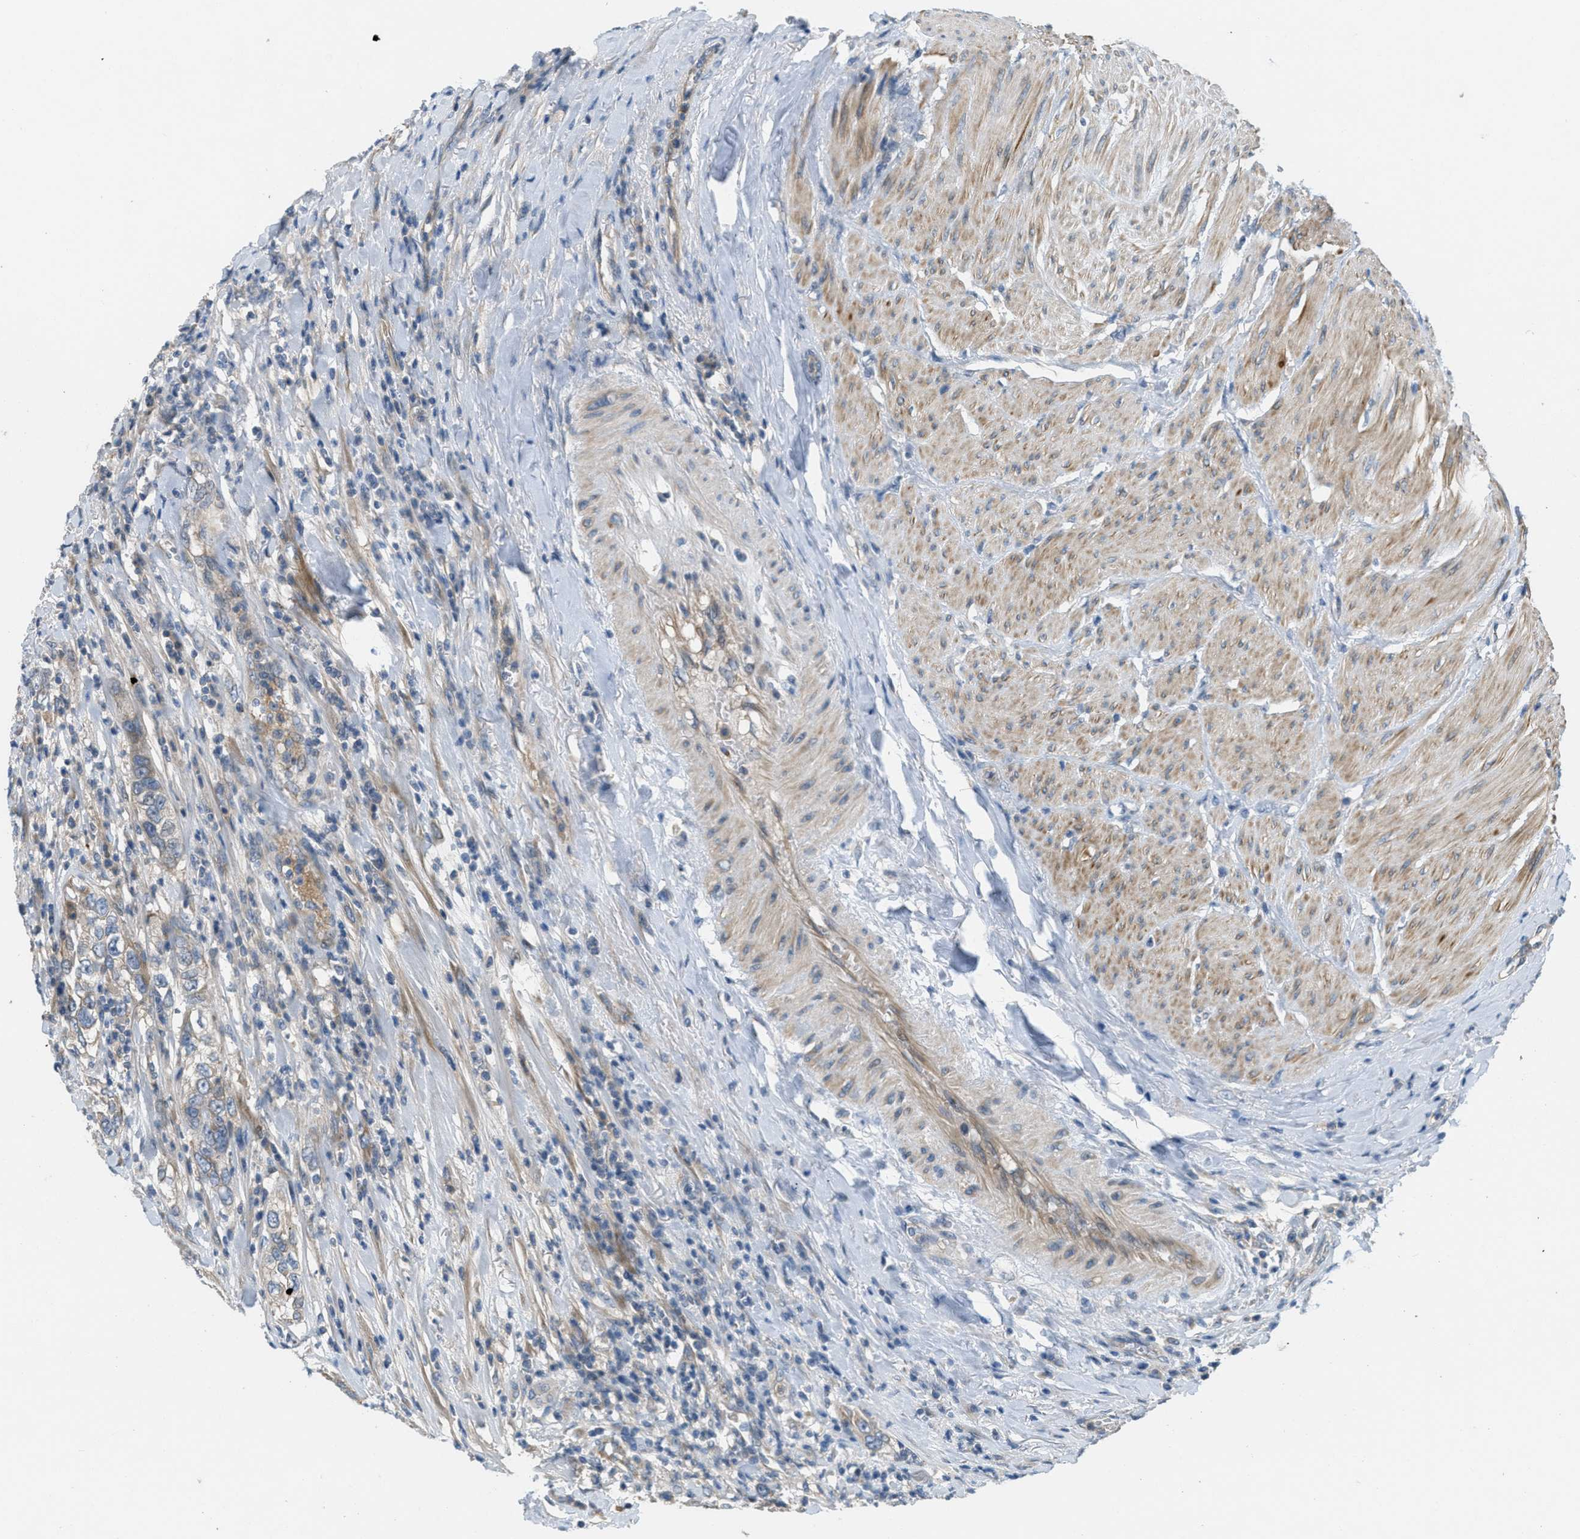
{"staining": {"intensity": "weak", "quantity": "25%-75%", "location": "cytoplasmic/membranous"}, "tissue": "urothelial cancer", "cell_type": "Tumor cells", "image_type": "cancer", "snomed": [{"axis": "morphology", "description": "Urothelial carcinoma, High grade"}, {"axis": "topography", "description": "Urinary bladder"}], "caption": "Human urothelial cancer stained for a protein (brown) demonstrates weak cytoplasmic/membranous positive positivity in approximately 25%-75% of tumor cells.", "gene": "ADCY6", "patient": {"sex": "female", "age": 80}}